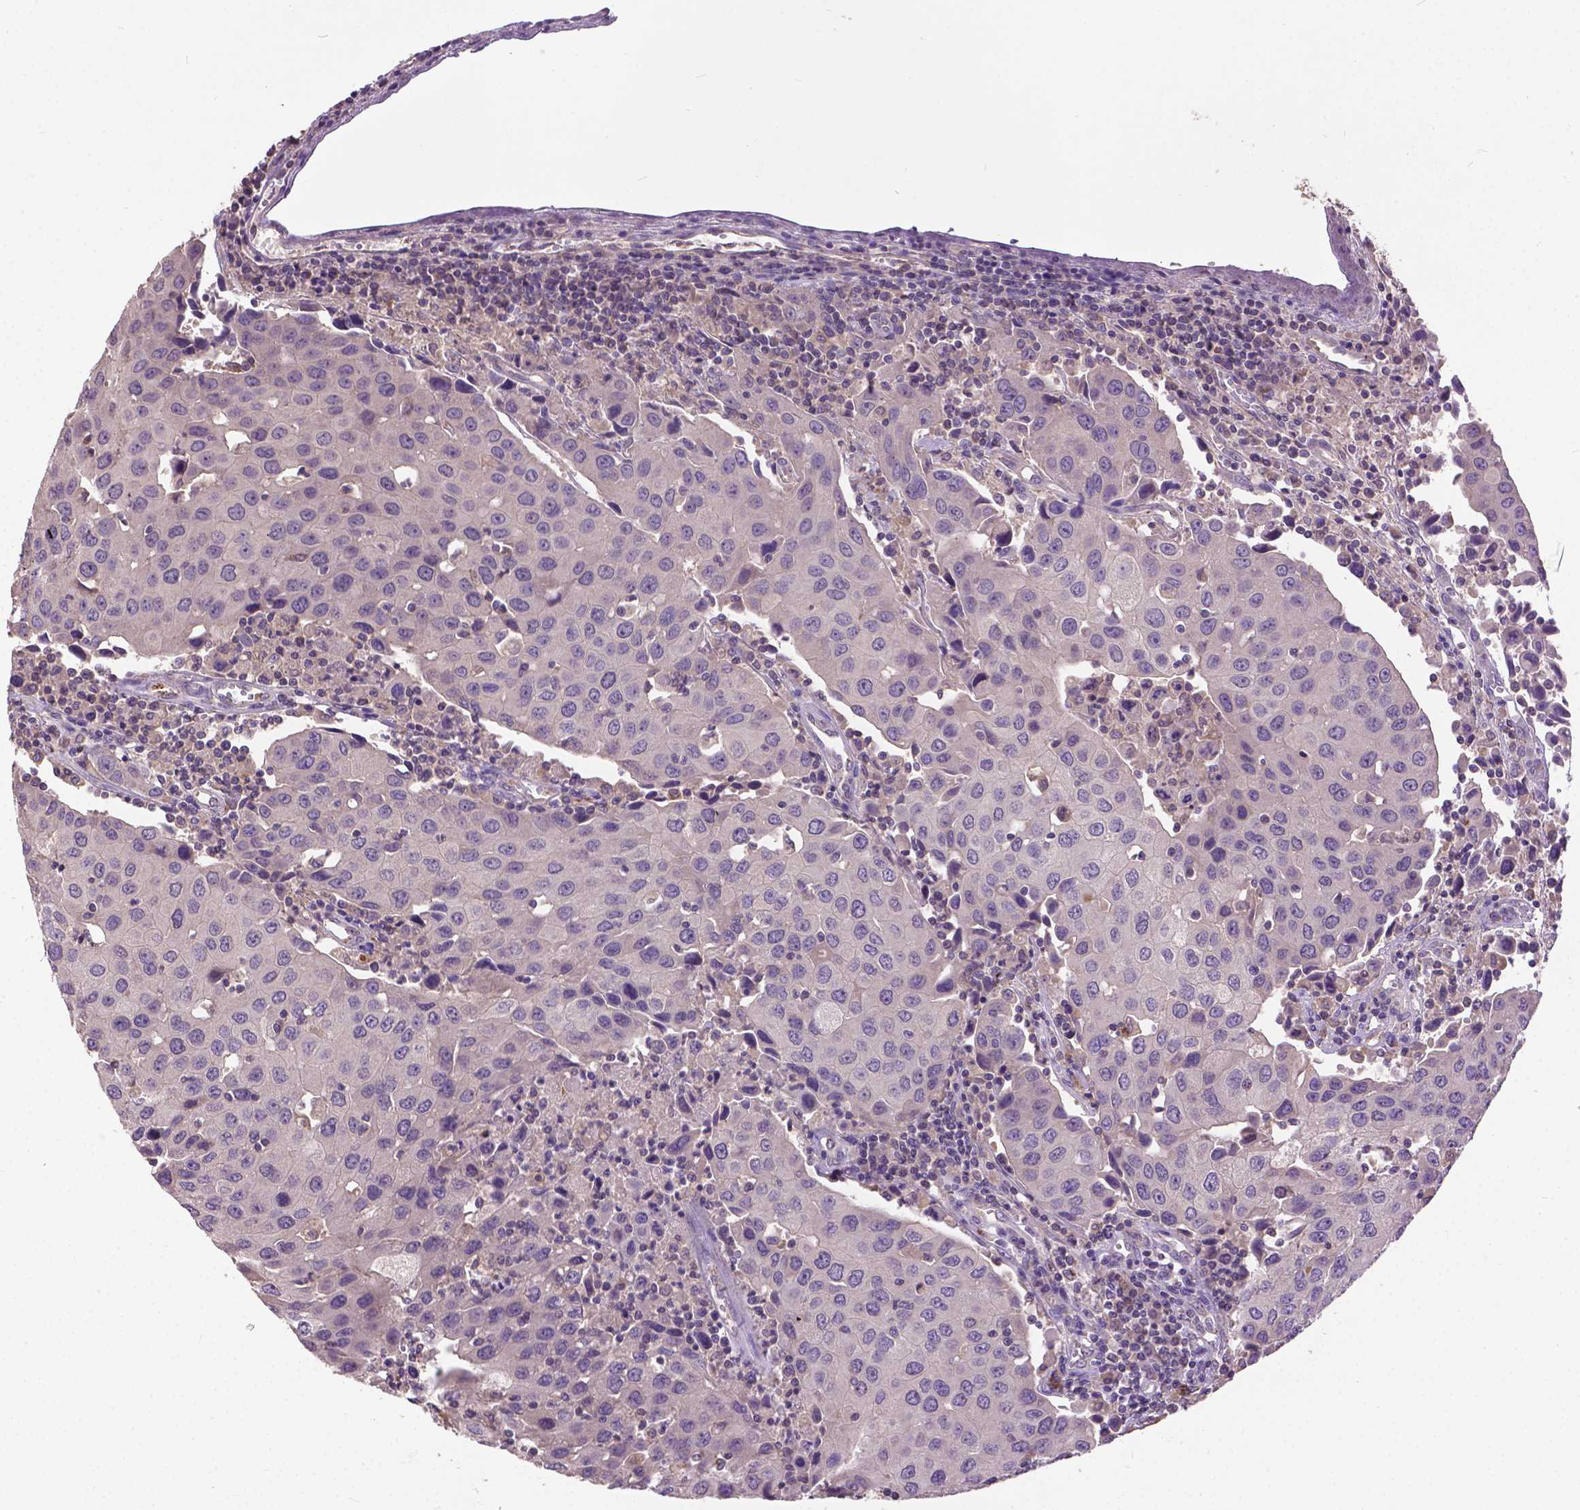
{"staining": {"intensity": "negative", "quantity": "none", "location": "none"}, "tissue": "urothelial cancer", "cell_type": "Tumor cells", "image_type": "cancer", "snomed": [{"axis": "morphology", "description": "Urothelial carcinoma, High grade"}, {"axis": "topography", "description": "Urinary bladder"}], "caption": "Immunohistochemical staining of urothelial cancer exhibits no significant positivity in tumor cells. Nuclei are stained in blue.", "gene": "ZNF337", "patient": {"sex": "female", "age": 85}}